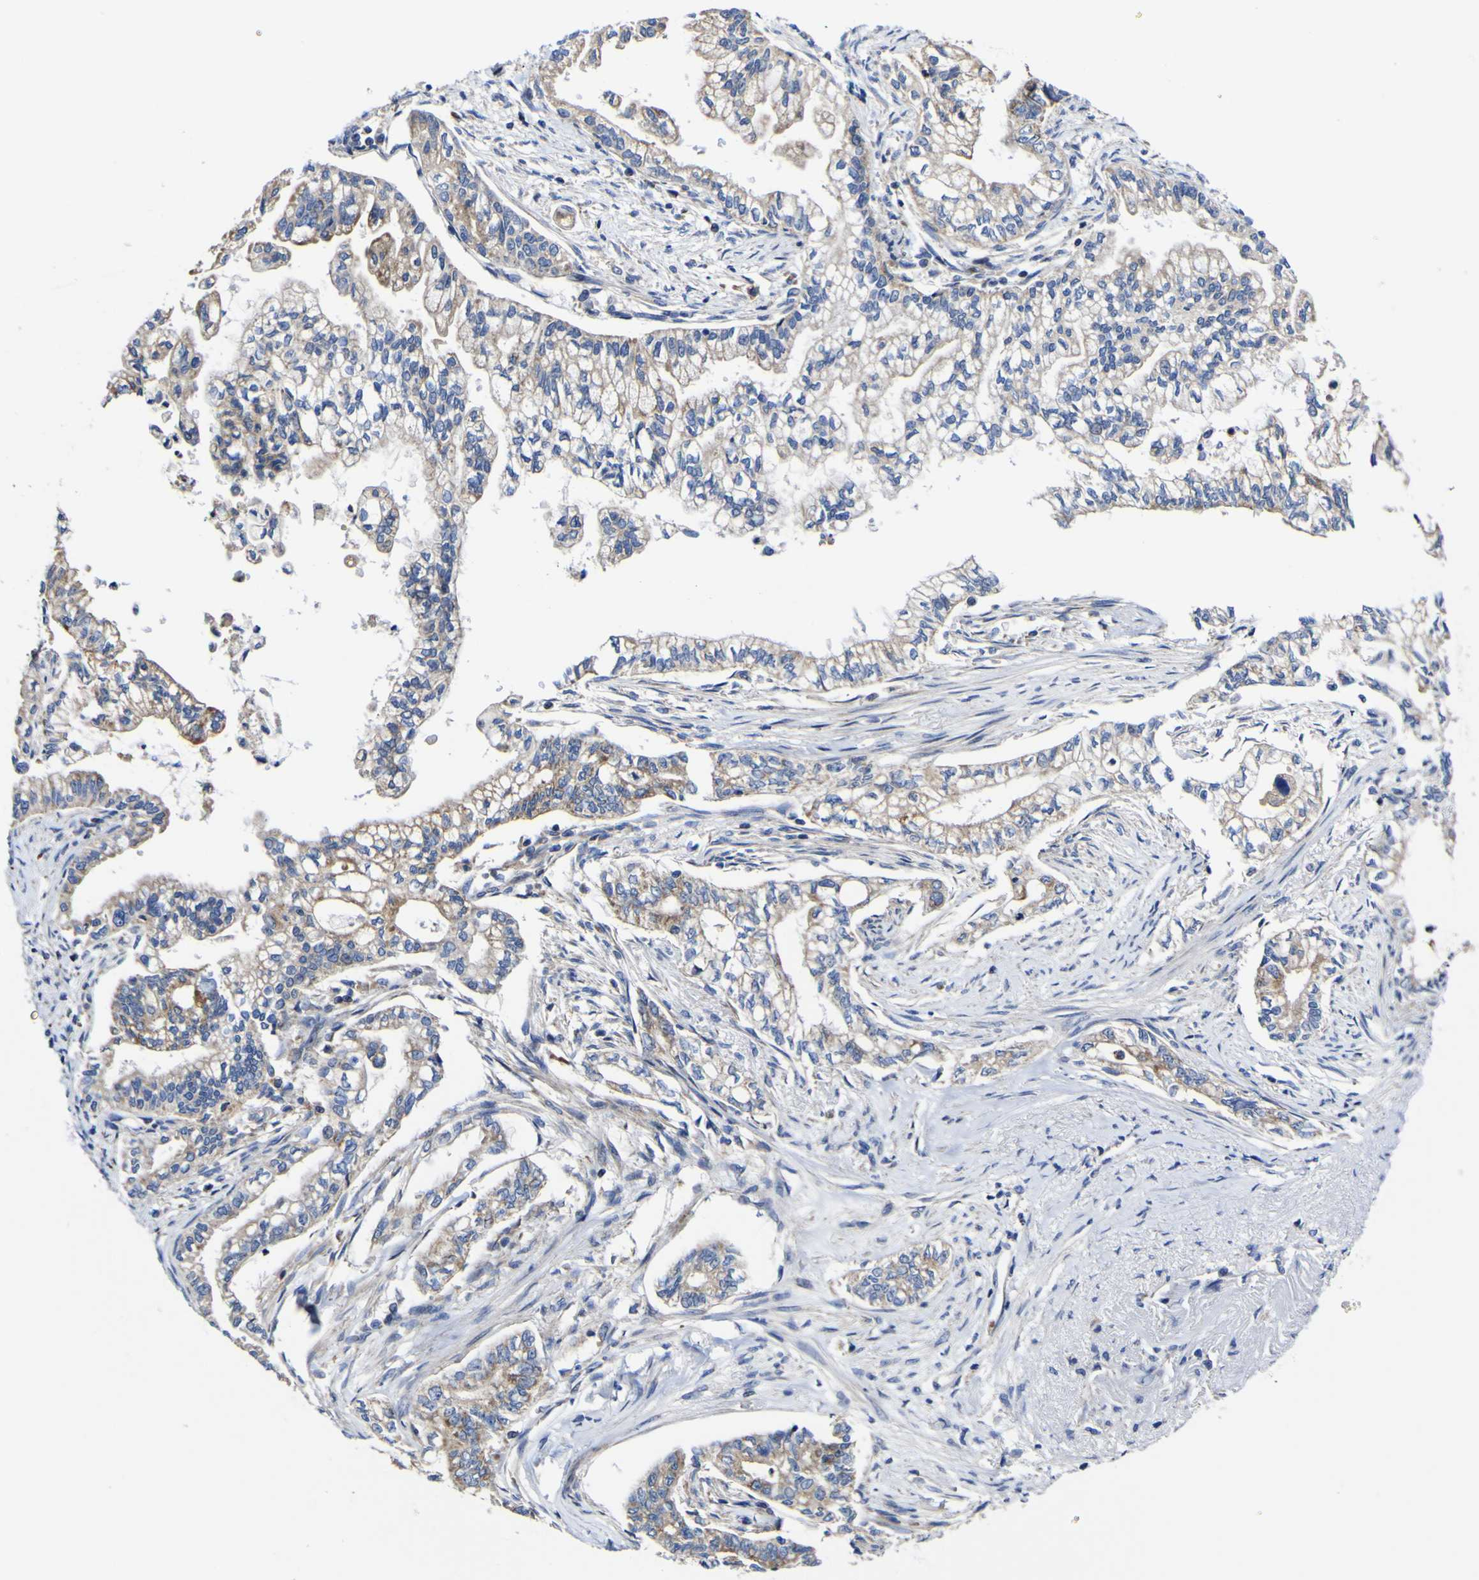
{"staining": {"intensity": "moderate", "quantity": "25%-75%", "location": "cytoplasmic/membranous"}, "tissue": "pancreatic cancer", "cell_type": "Tumor cells", "image_type": "cancer", "snomed": [{"axis": "morphology", "description": "Normal tissue, NOS"}, {"axis": "topography", "description": "Pancreas"}], "caption": "Tumor cells exhibit medium levels of moderate cytoplasmic/membranous expression in about 25%-75% of cells in human pancreatic cancer.", "gene": "CCDC90B", "patient": {"sex": "male", "age": 42}}